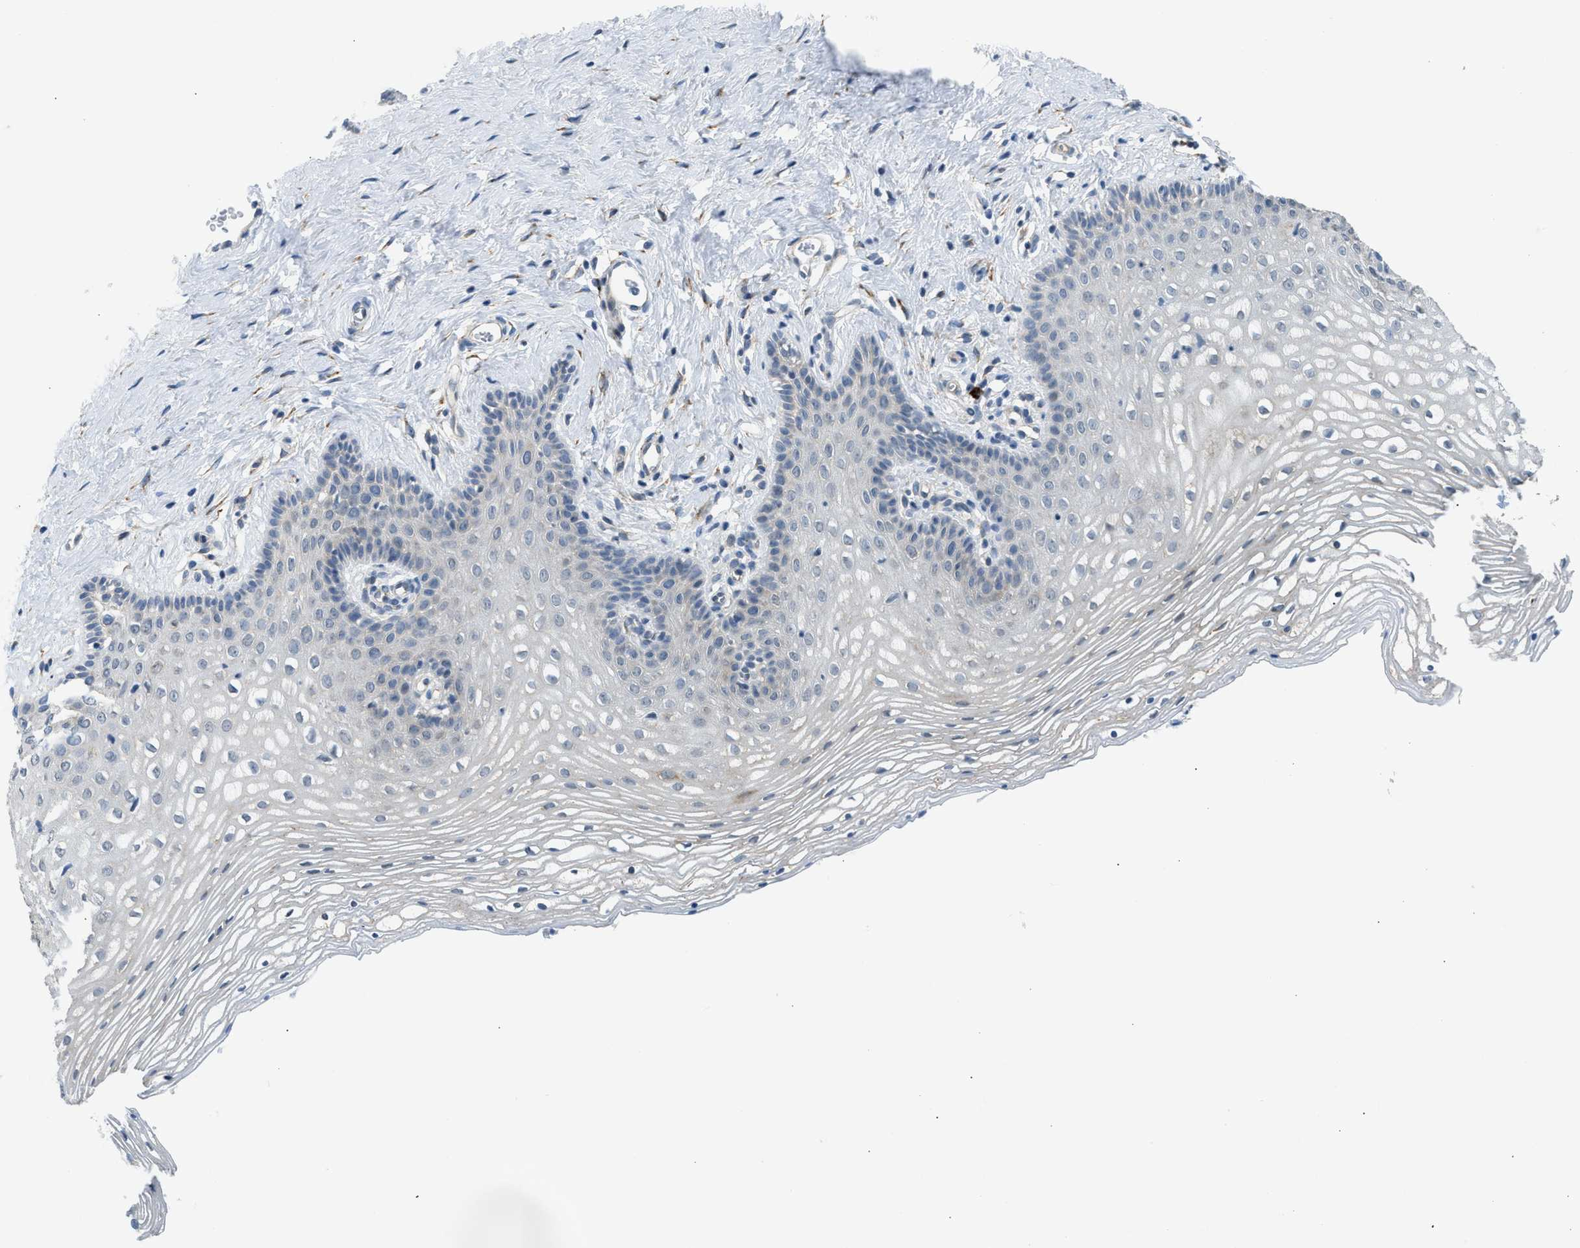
{"staining": {"intensity": "negative", "quantity": "none", "location": "none"}, "tissue": "vagina", "cell_type": "Squamous epithelial cells", "image_type": "normal", "snomed": [{"axis": "morphology", "description": "Normal tissue, NOS"}, {"axis": "topography", "description": "Vagina"}], "caption": "The photomicrograph shows no staining of squamous epithelial cells in benign vagina.", "gene": "KCNC2", "patient": {"sex": "female", "age": 32}}